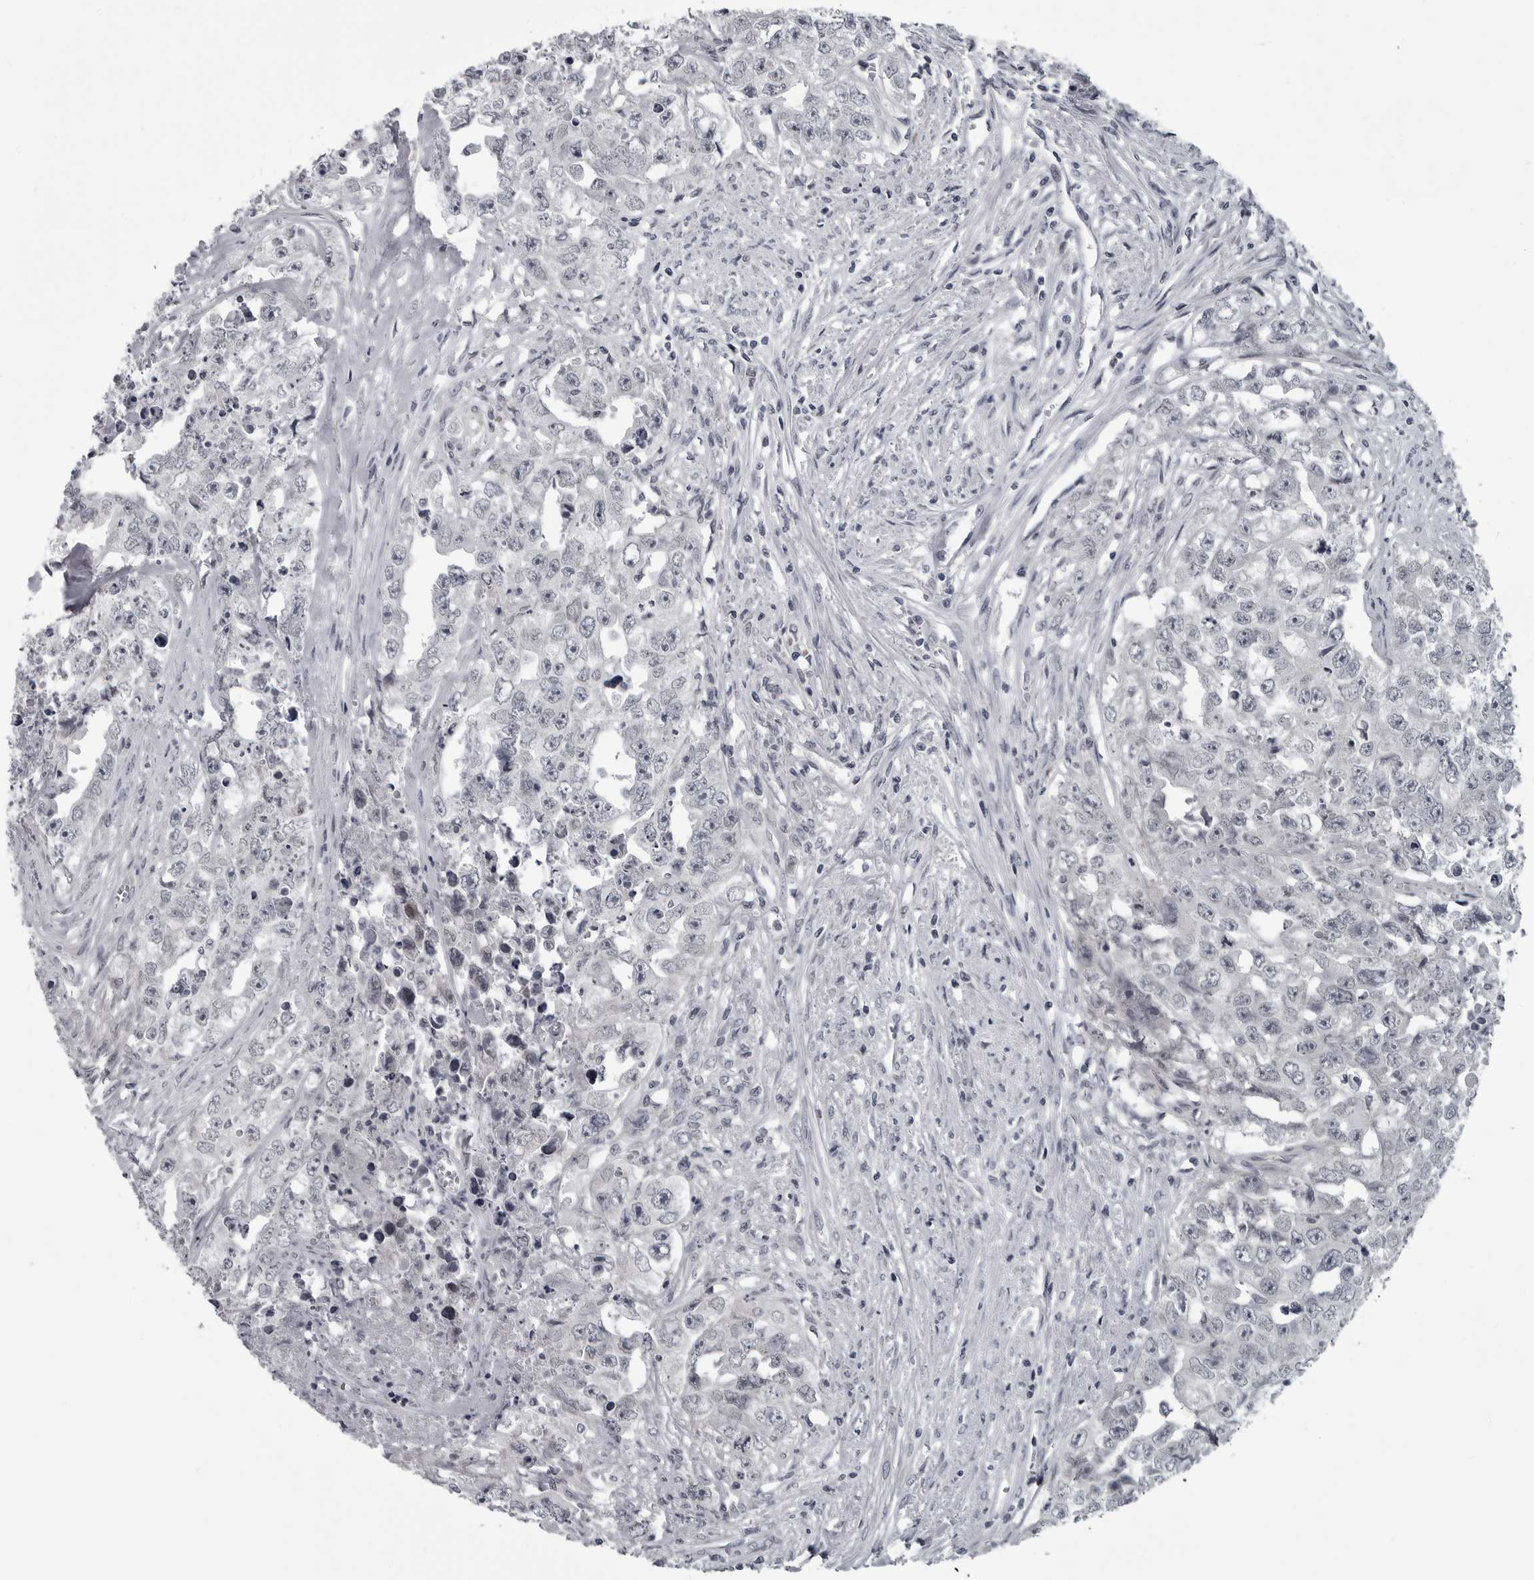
{"staining": {"intensity": "negative", "quantity": "none", "location": "none"}, "tissue": "testis cancer", "cell_type": "Tumor cells", "image_type": "cancer", "snomed": [{"axis": "morphology", "description": "Seminoma, NOS"}, {"axis": "morphology", "description": "Carcinoma, Embryonal, NOS"}, {"axis": "topography", "description": "Testis"}], "caption": "A micrograph of human testis seminoma is negative for staining in tumor cells.", "gene": "LYSMD1", "patient": {"sex": "male", "age": 43}}